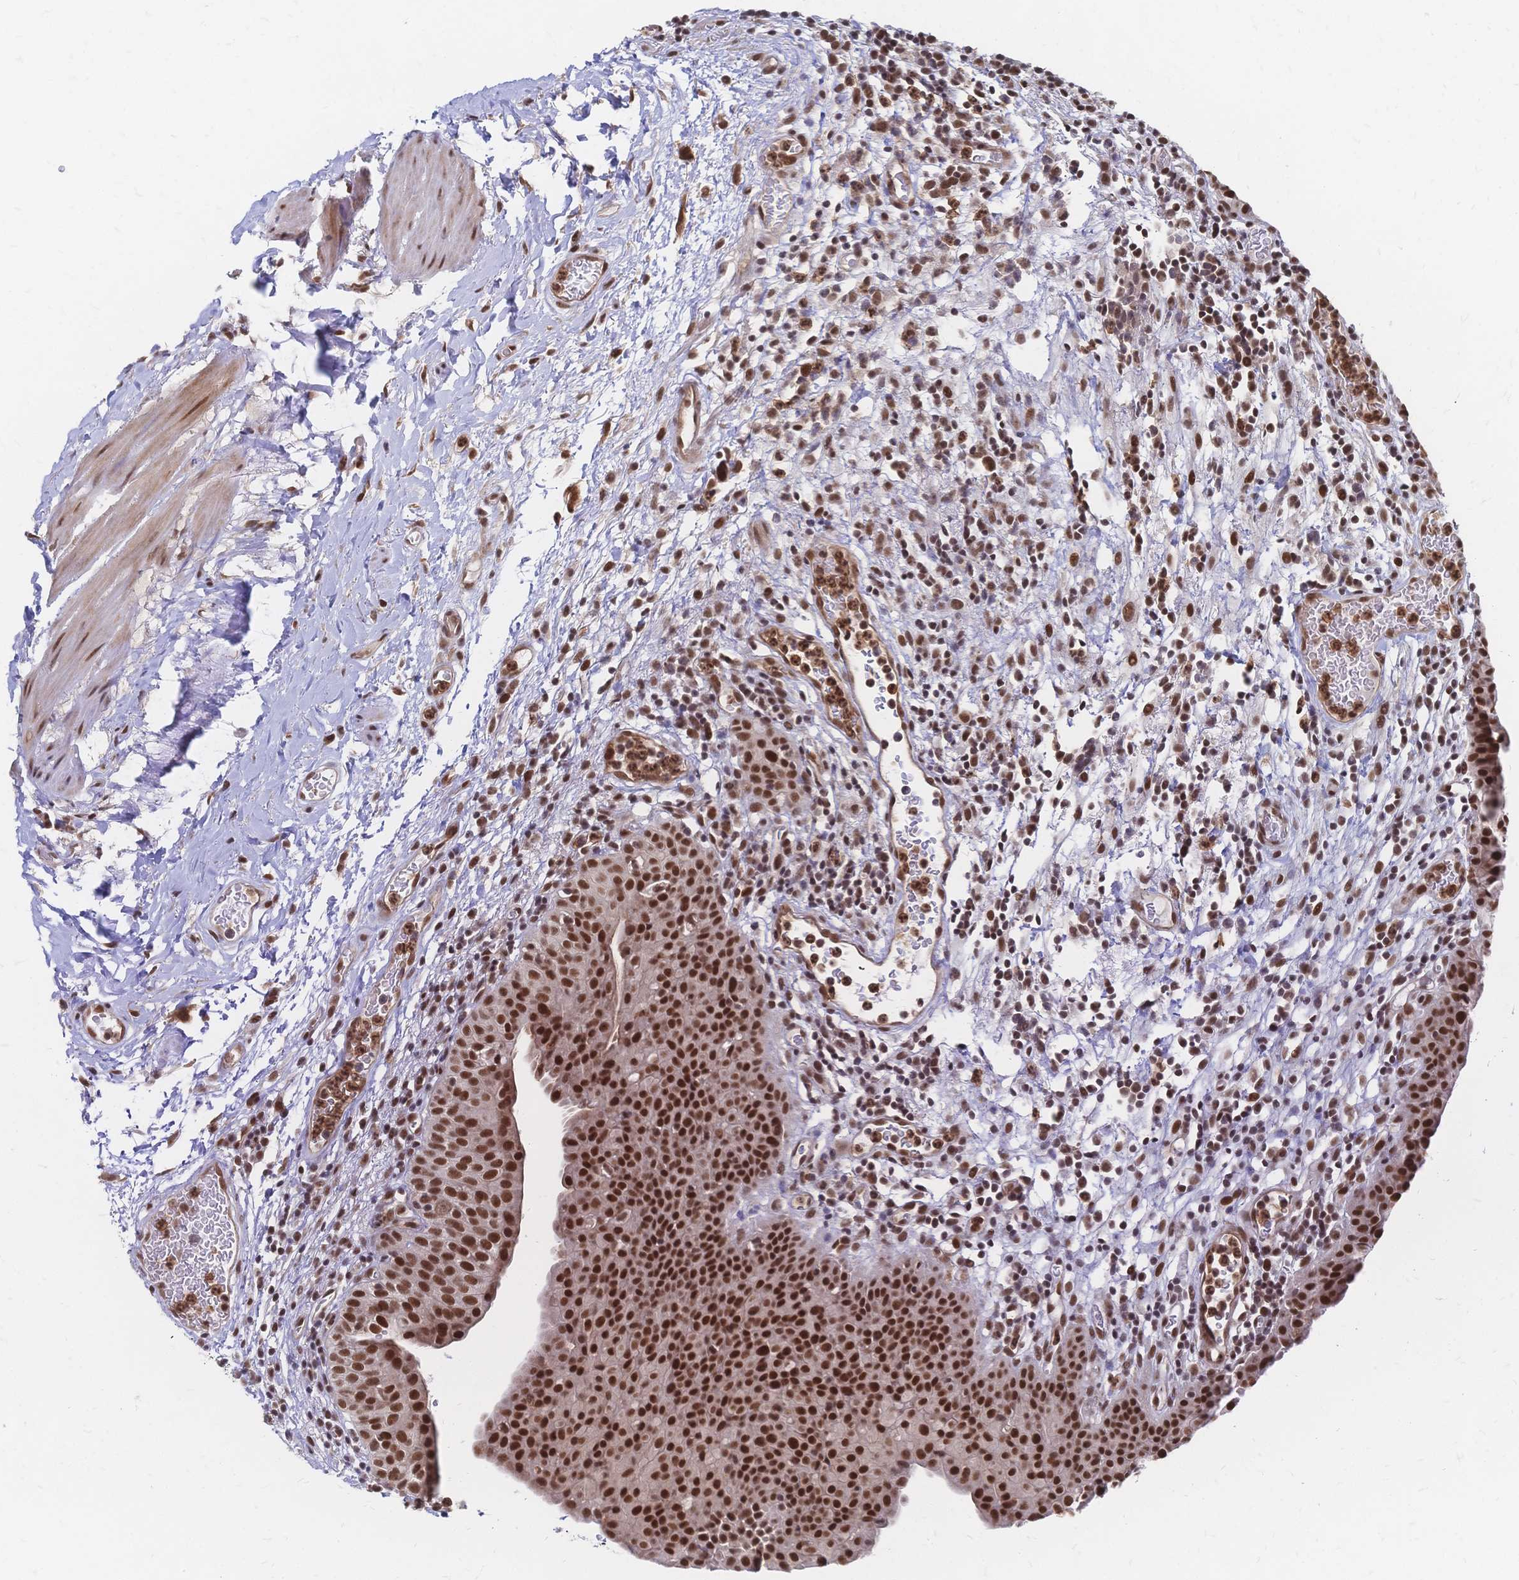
{"staining": {"intensity": "strong", "quantity": ">75%", "location": "nuclear"}, "tissue": "urinary bladder", "cell_type": "Urothelial cells", "image_type": "normal", "snomed": [{"axis": "morphology", "description": "Normal tissue, NOS"}, {"axis": "morphology", "description": "Inflammation, NOS"}, {"axis": "topography", "description": "Urinary bladder"}], "caption": "A high-resolution micrograph shows IHC staining of benign urinary bladder, which displays strong nuclear positivity in about >75% of urothelial cells. (IHC, brightfield microscopy, high magnification).", "gene": "NELFA", "patient": {"sex": "male", "age": 57}}